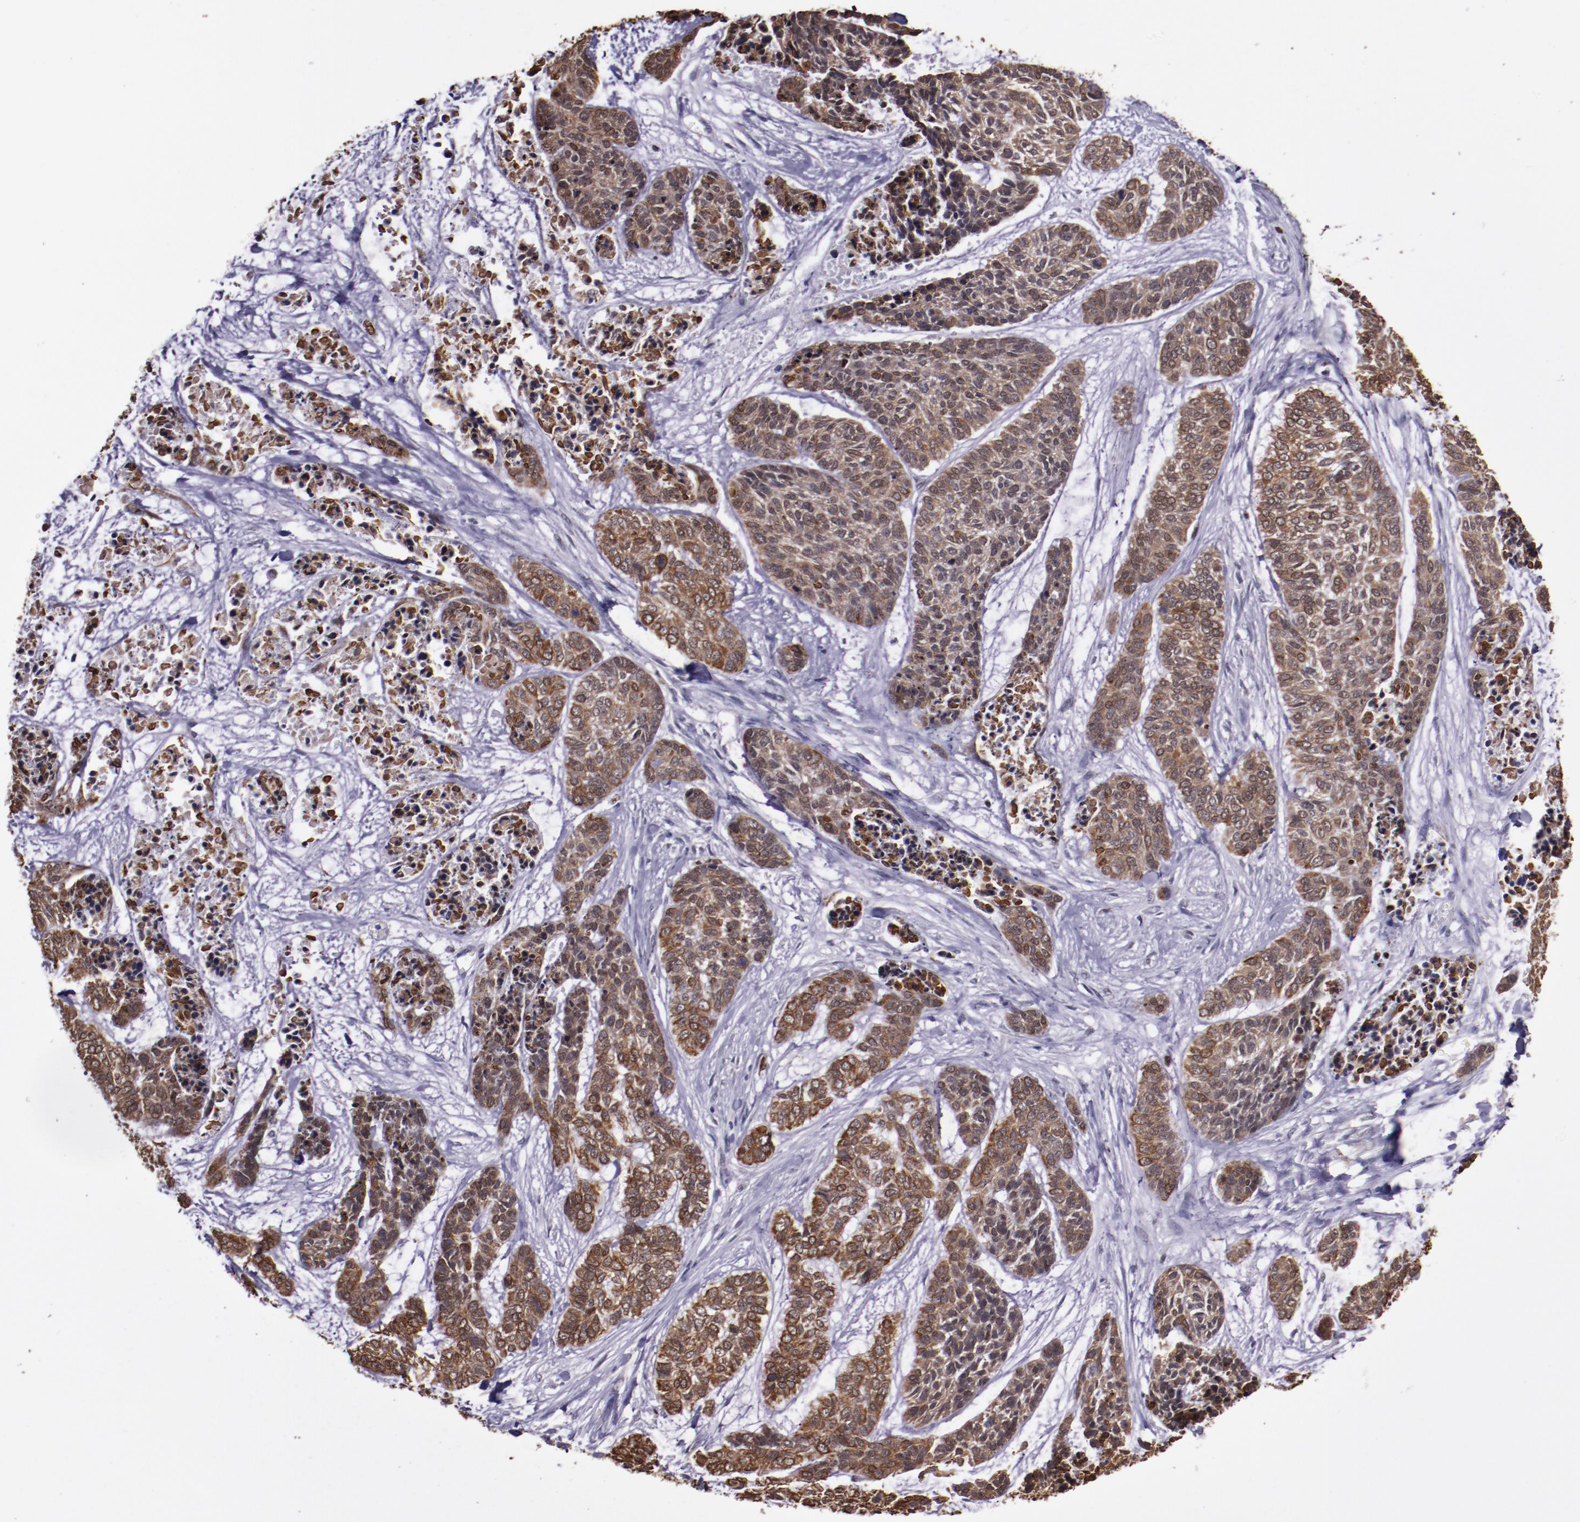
{"staining": {"intensity": "moderate", "quantity": ">75%", "location": "cytoplasmic/membranous"}, "tissue": "skin cancer", "cell_type": "Tumor cells", "image_type": "cancer", "snomed": [{"axis": "morphology", "description": "Basal cell carcinoma"}, {"axis": "topography", "description": "Skin"}], "caption": "Skin cancer (basal cell carcinoma) was stained to show a protein in brown. There is medium levels of moderate cytoplasmic/membranous staining in about >75% of tumor cells. The staining was performed using DAB to visualize the protein expression in brown, while the nuclei were stained in blue with hematoxylin (Magnification: 20x).", "gene": "ELF1", "patient": {"sex": "female", "age": 64}}